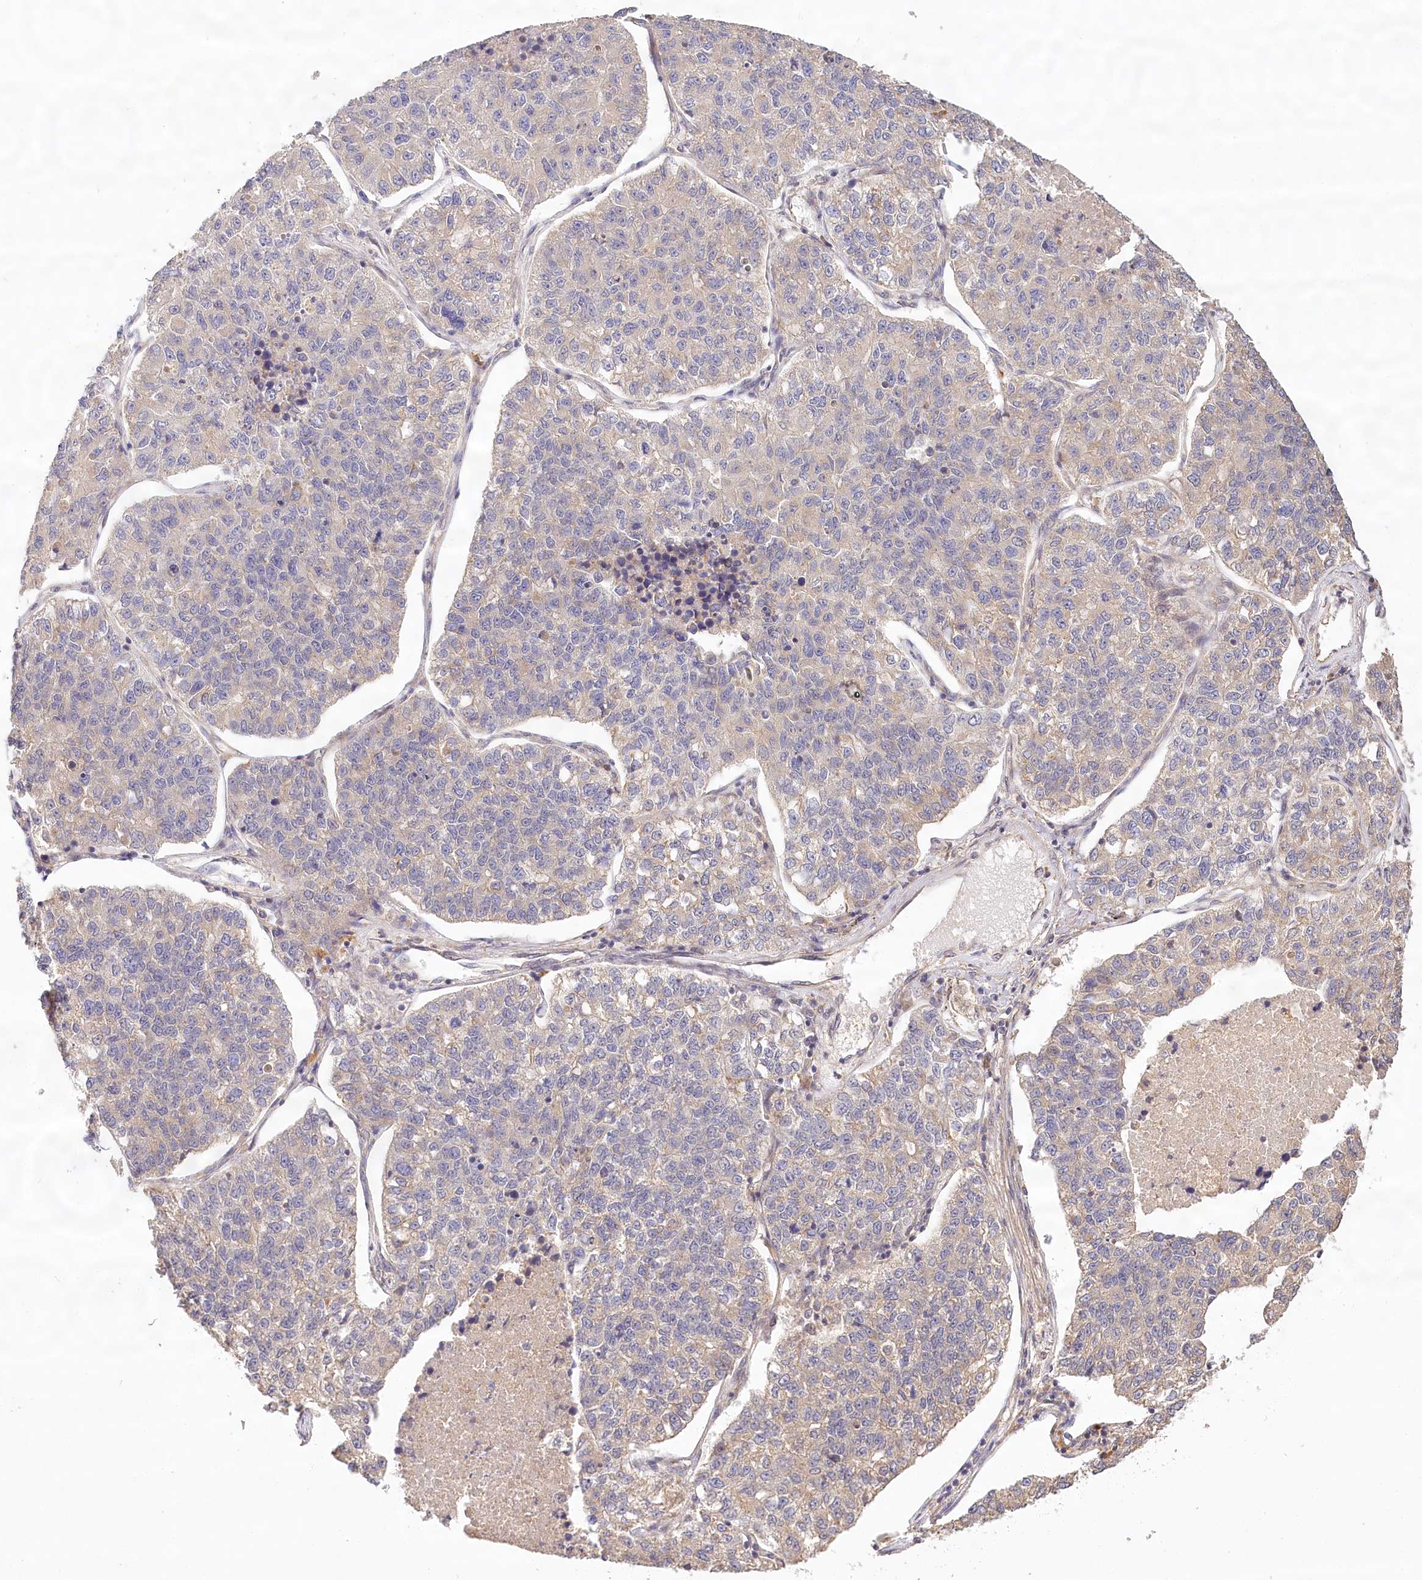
{"staining": {"intensity": "weak", "quantity": "<25%", "location": "cytoplasmic/membranous"}, "tissue": "lung cancer", "cell_type": "Tumor cells", "image_type": "cancer", "snomed": [{"axis": "morphology", "description": "Adenocarcinoma, NOS"}, {"axis": "topography", "description": "Lung"}], "caption": "Immunohistochemistry of human lung cancer reveals no staining in tumor cells. (Stains: DAB (3,3'-diaminobenzidine) immunohistochemistry with hematoxylin counter stain, Microscopy: brightfield microscopy at high magnification).", "gene": "LSS", "patient": {"sex": "male", "age": 49}}